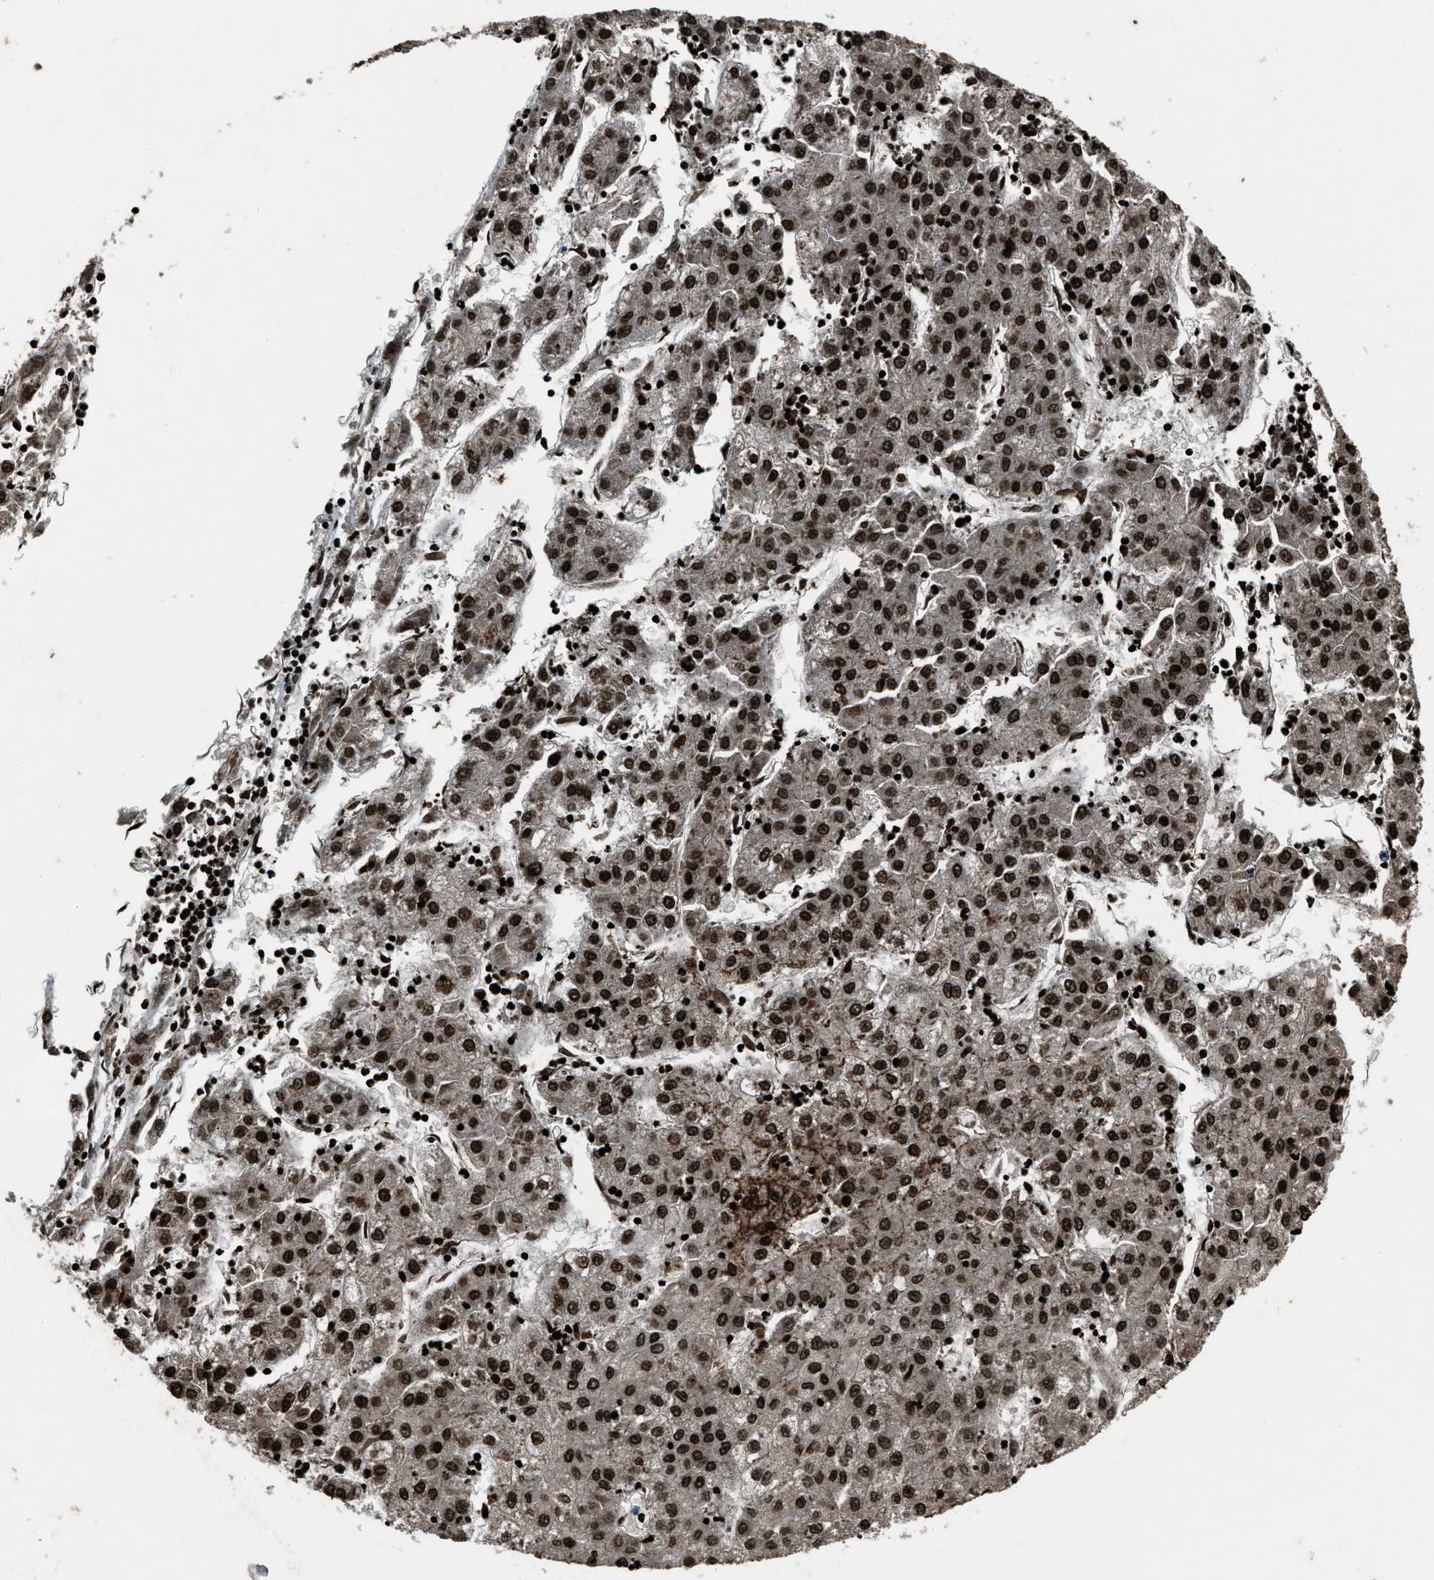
{"staining": {"intensity": "strong", "quantity": ">75%", "location": "nuclear"}, "tissue": "liver cancer", "cell_type": "Tumor cells", "image_type": "cancer", "snomed": [{"axis": "morphology", "description": "Carcinoma, Hepatocellular, NOS"}, {"axis": "topography", "description": "Liver"}], "caption": "Human liver cancer (hepatocellular carcinoma) stained with a brown dye displays strong nuclear positive expression in about >75% of tumor cells.", "gene": "H4C1", "patient": {"sex": "male", "age": 72}}